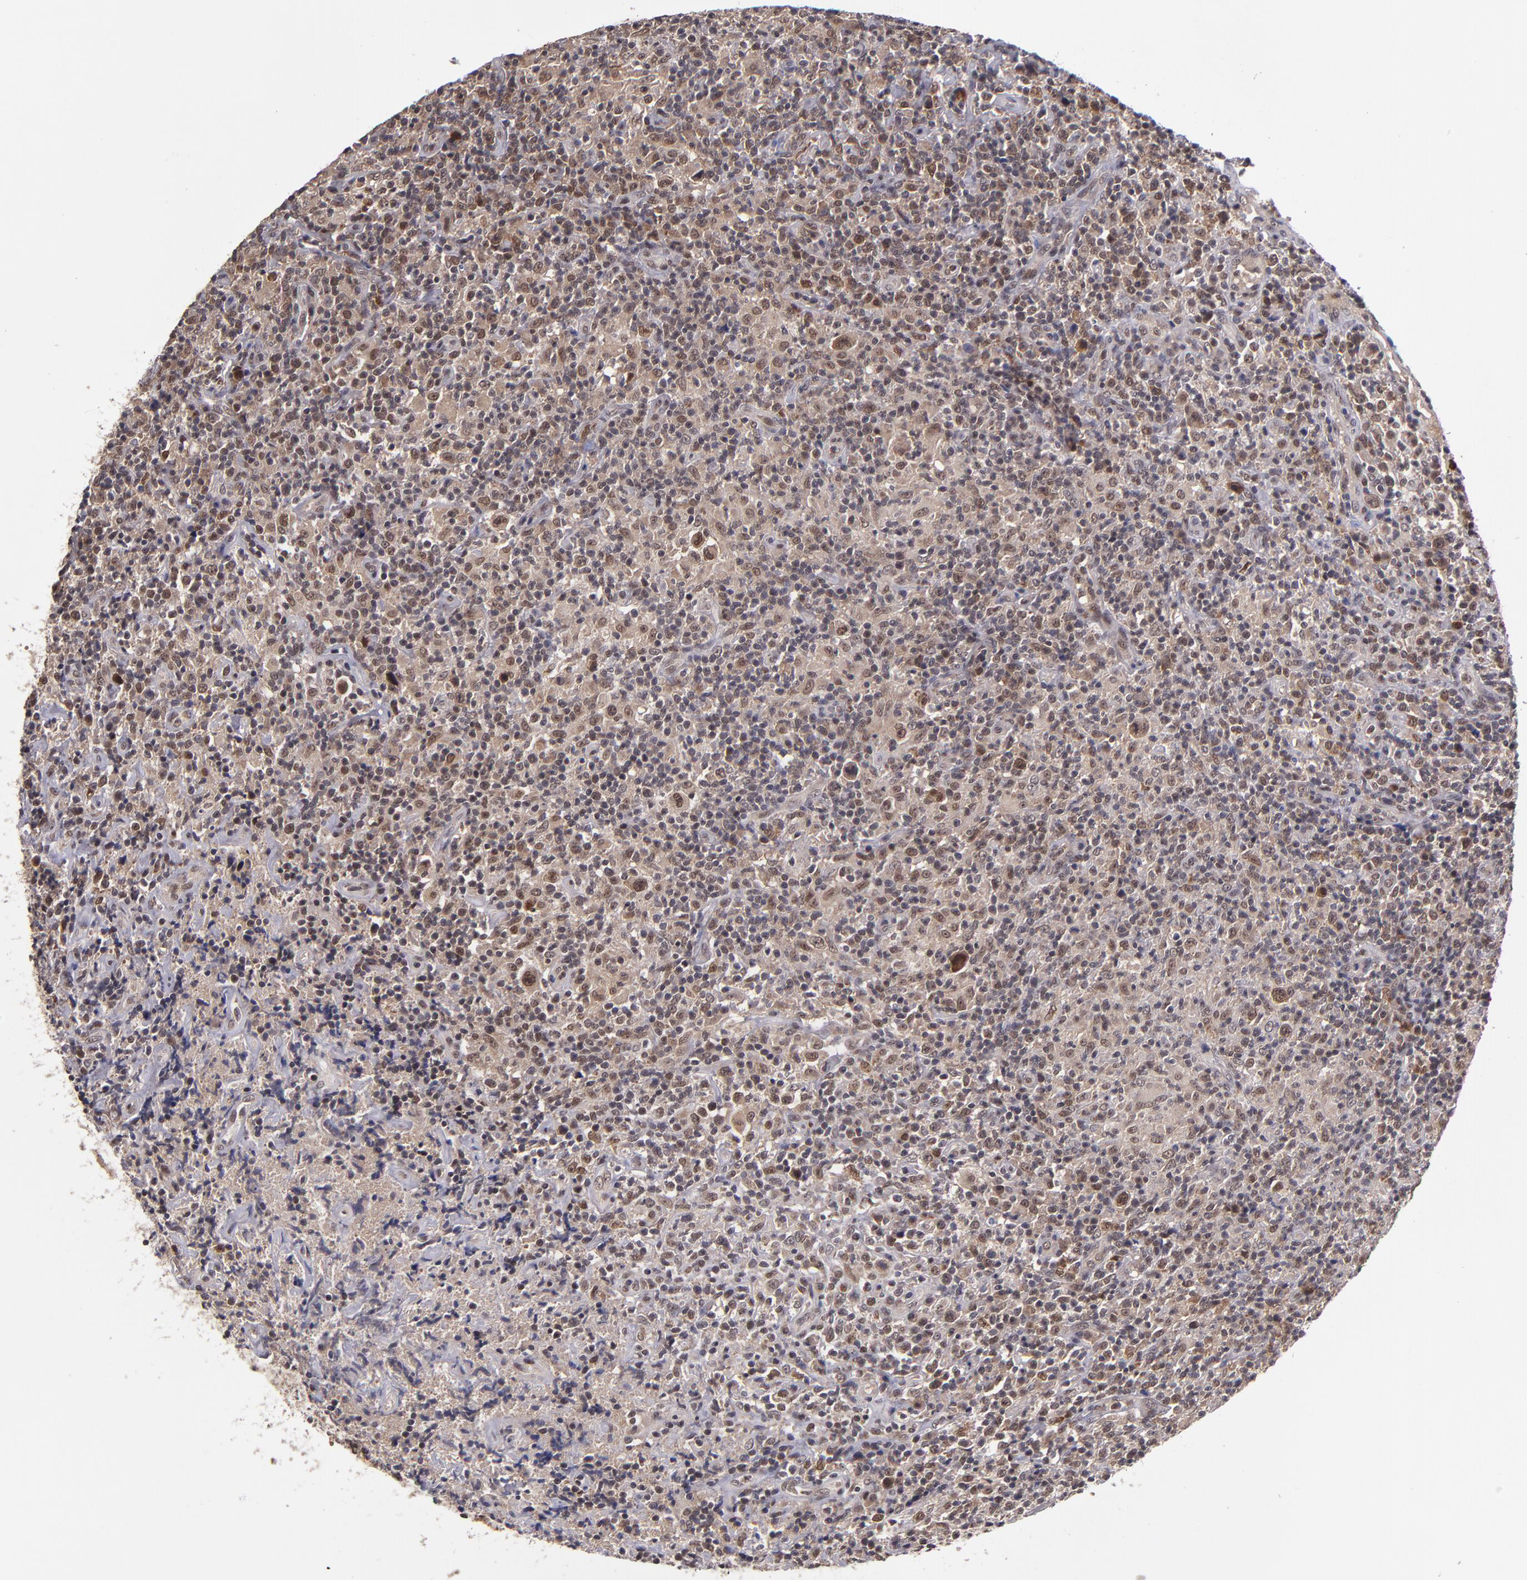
{"staining": {"intensity": "moderate", "quantity": ">75%", "location": "cytoplasmic/membranous,nuclear"}, "tissue": "lymphoma", "cell_type": "Tumor cells", "image_type": "cancer", "snomed": [{"axis": "morphology", "description": "Hodgkin's disease, NOS"}, {"axis": "topography", "description": "Lymph node"}], "caption": "Protein expression analysis of lymphoma demonstrates moderate cytoplasmic/membranous and nuclear staining in approximately >75% of tumor cells.", "gene": "EP300", "patient": {"sex": "male", "age": 65}}